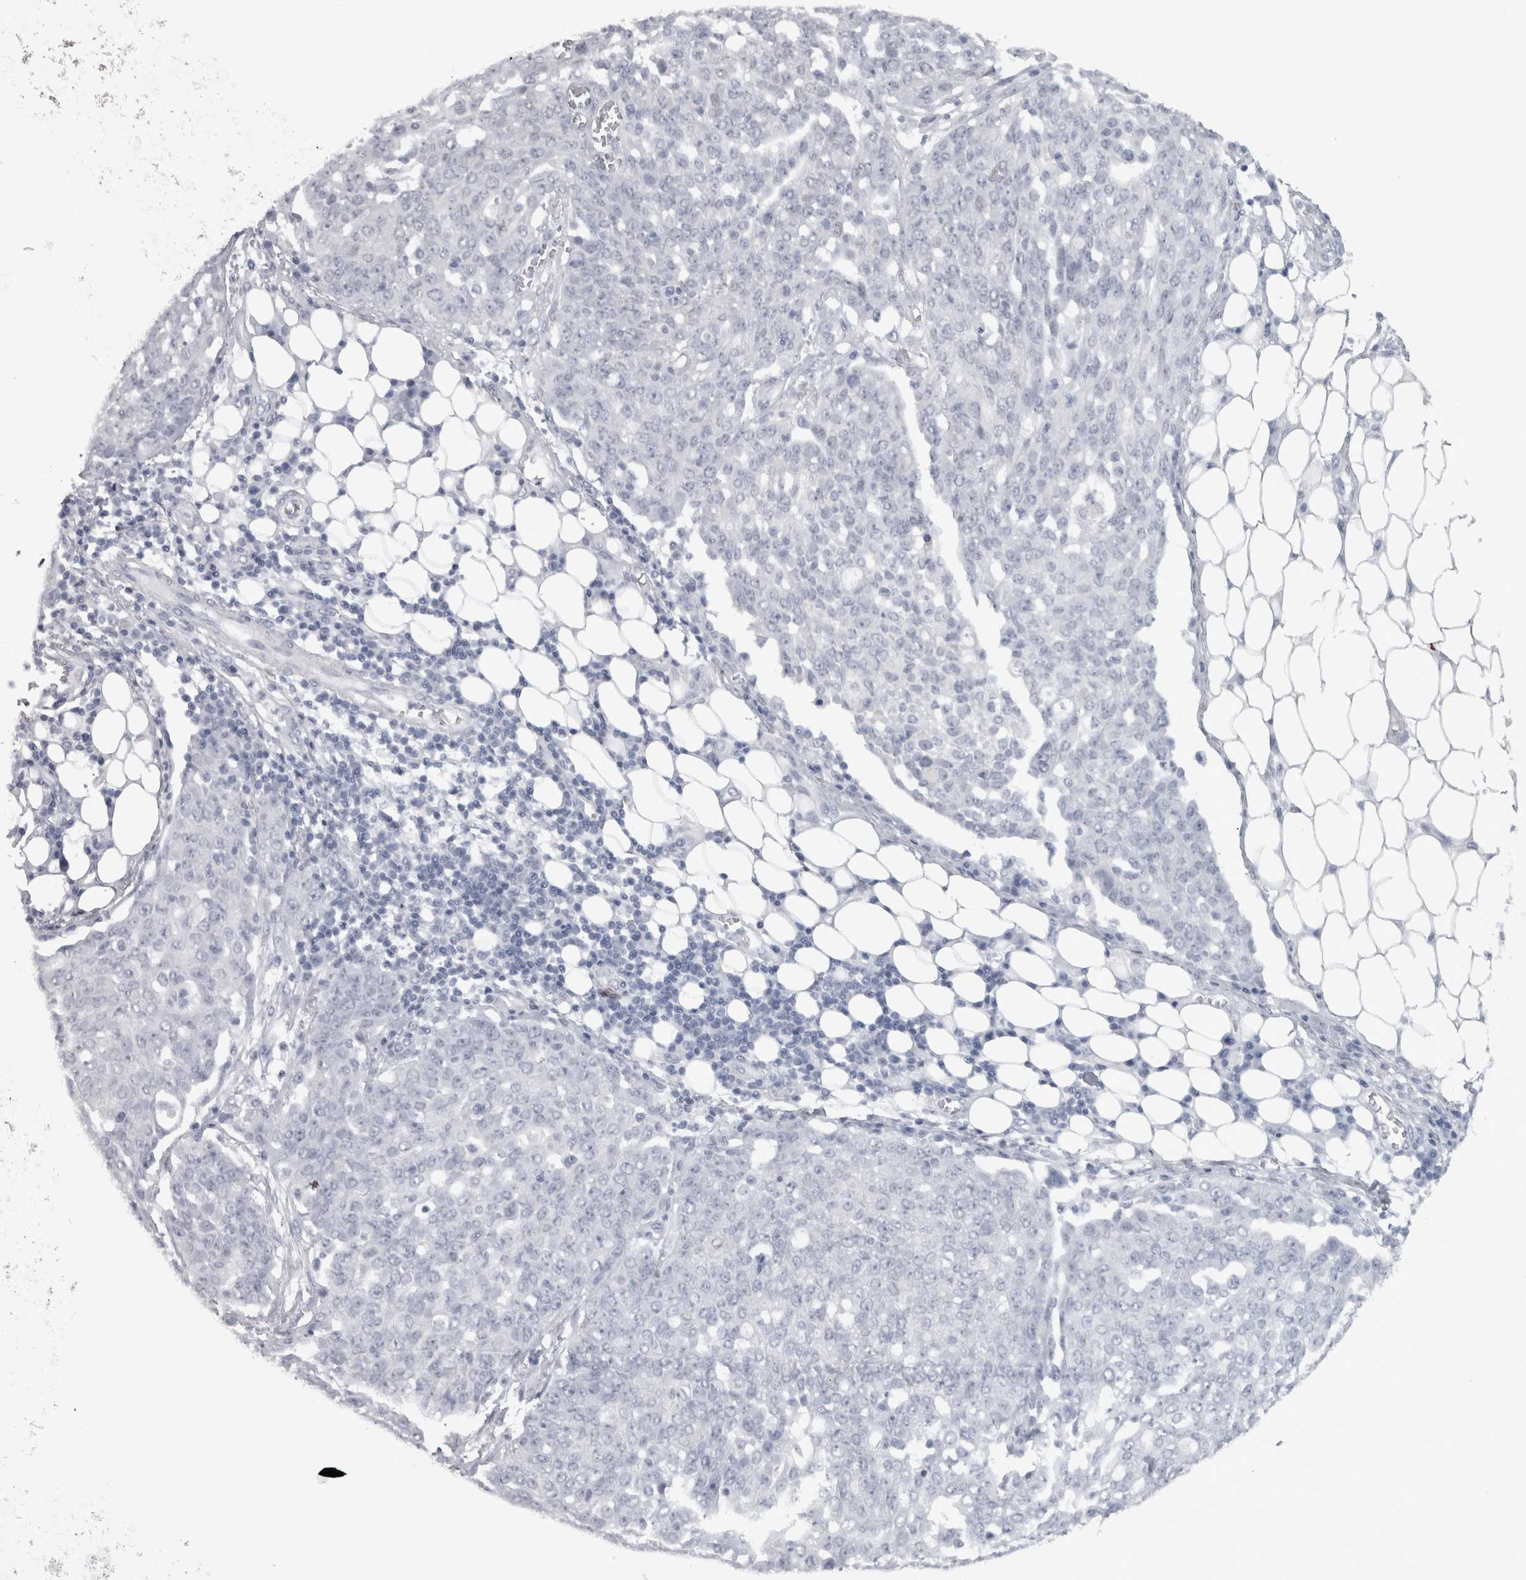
{"staining": {"intensity": "negative", "quantity": "none", "location": "none"}, "tissue": "ovarian cancer", "cell_type": "Tumor cells", "image_type": "cancer", "snomed": [{"axis": "morphology", "description": "Cystadenocarcinoma, serous, NOS"}, {"axis": "topography", "description": "Soft tissue"}, {"axis": "topography", "description": "Ovary"}], "caption": "High power microscopy histopathology image of an immunohistochemistry (IHC) micrograph of serous cystadenocarcinoma (ovarian), revealing no significant positivity in tumor cells.", "gene": "PPP1R12B", "patient": {"sex": "female", "age": 57}}